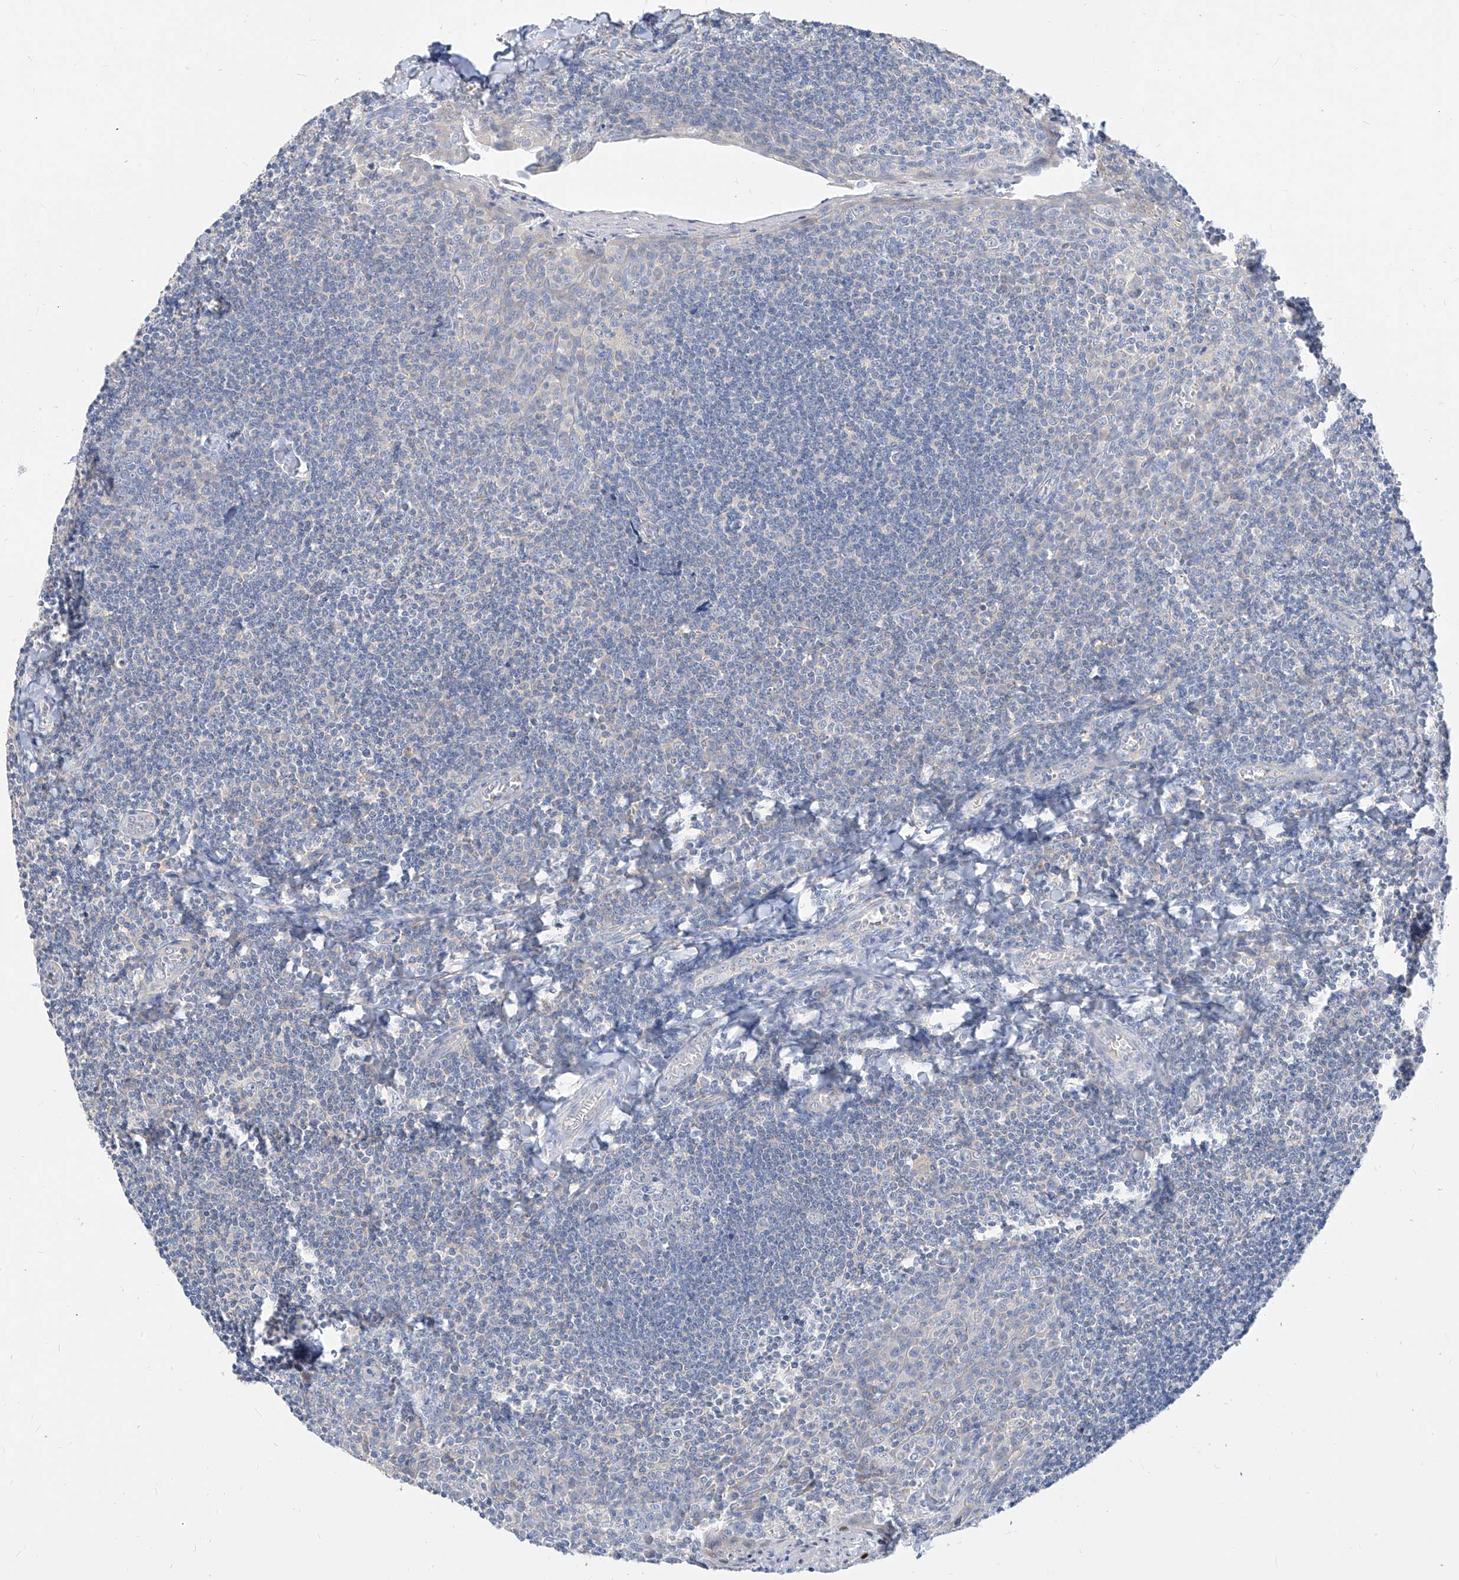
{"staining": {"intensity": "negative", "quantity": "none", "location": "none"}, "tissue": "tonsil", "cell_type": "Germinal center cells", "image_type": "normal", "snomed": [{"axis": "morphology", "description": "Normal tissue, NOS"}, {"axis": "topography", "description": "Tonsil"}], "caption": "A micrograph of tonsil stained for a protein shows no brown staining in germinal center cells. (Brightfield microscopy of DAB IHC at high magnification).", "gene": "ZZEF1", "patient": {"sex": "male", "age": 27}}